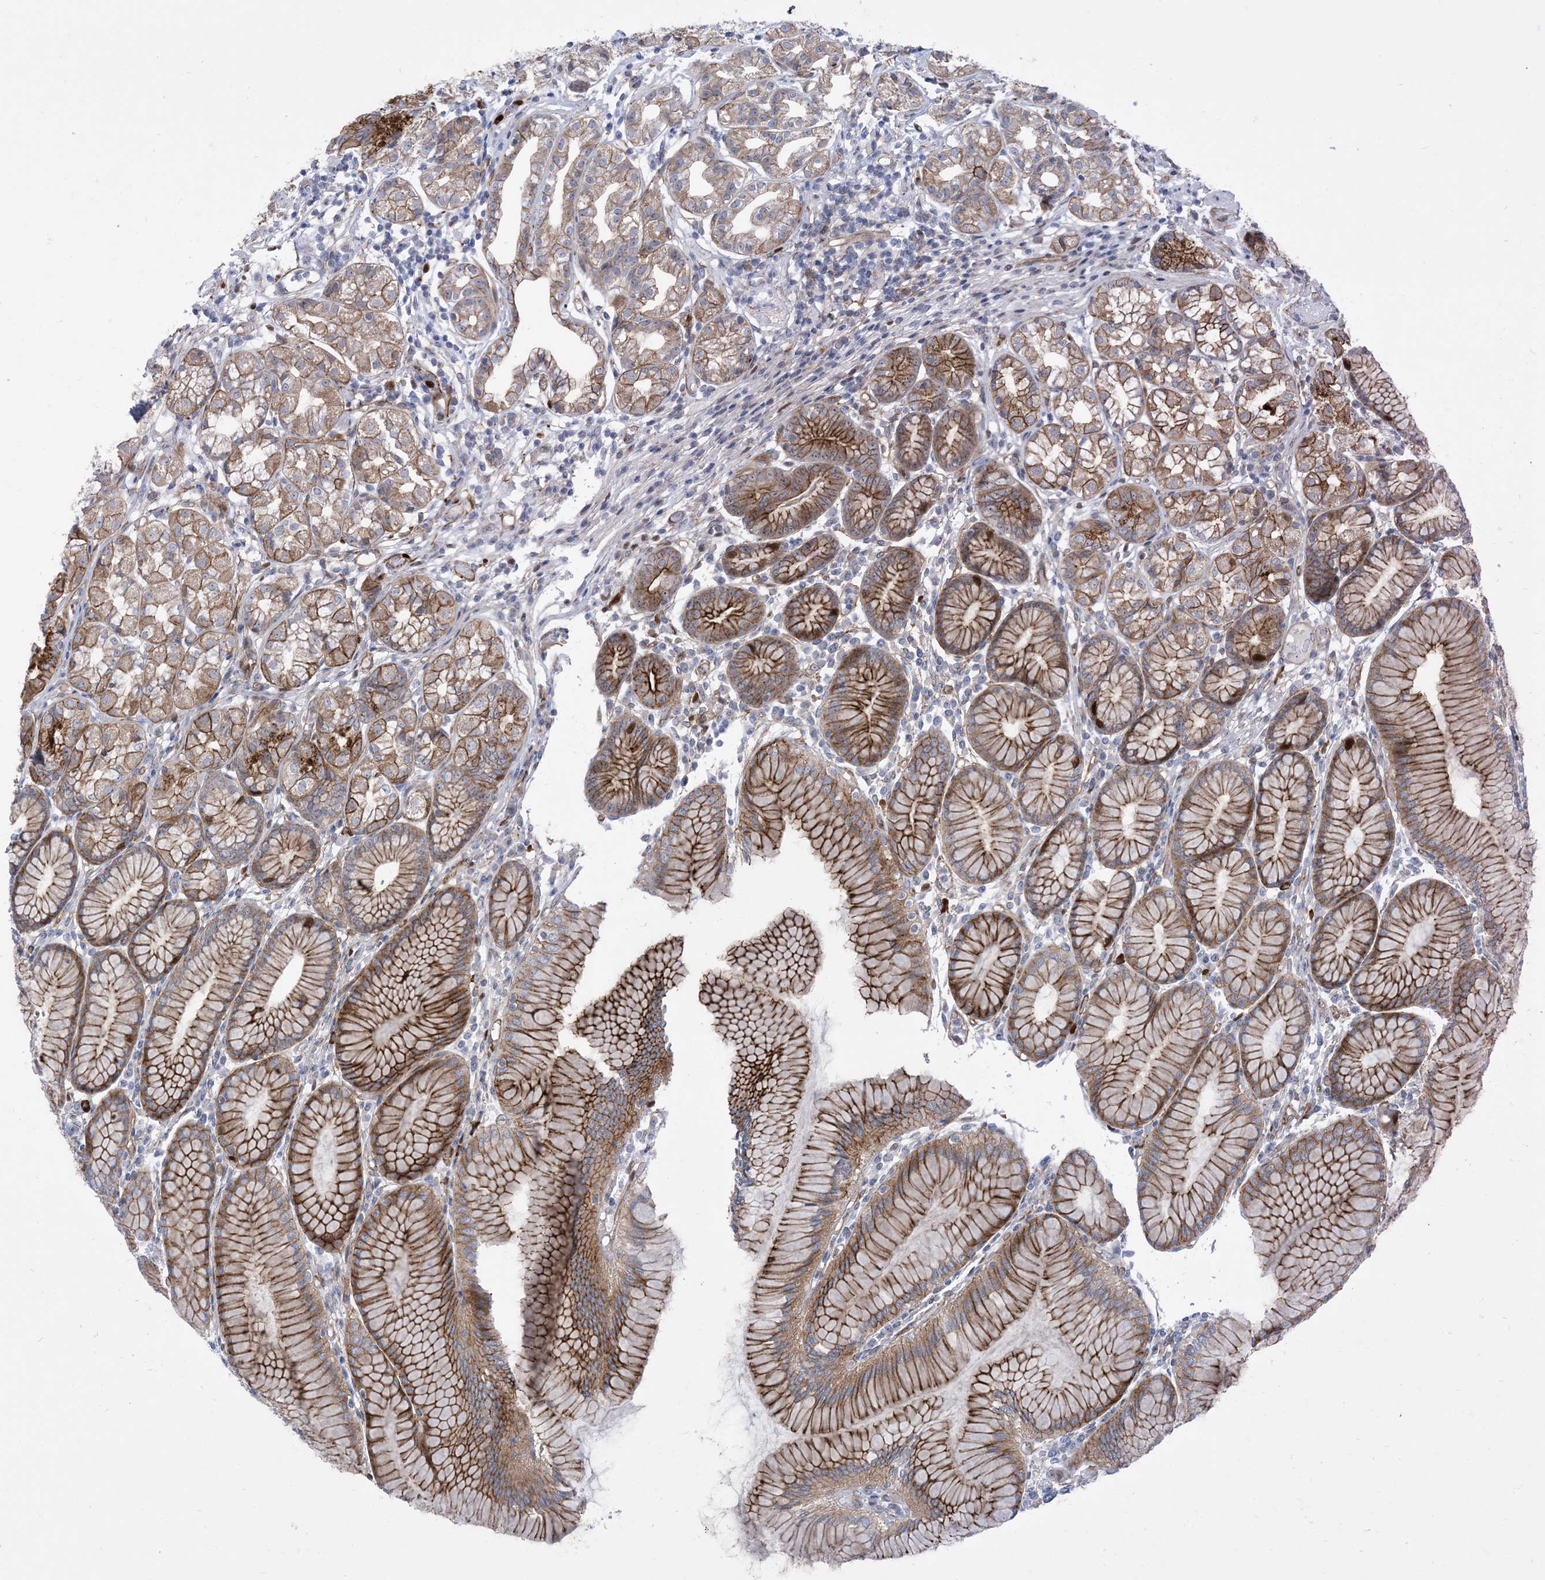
{"staining": {"intensity": "strong", "quantity": "25%-75%", "location": "cytoplasmic/membranous,nuclear"}, "tissue": "stomach", "cell_type": "Glandular cells", "image_type": "normal", "snomed": [{"axis": "morphology", "description": "Normal tissue, NOS"}, {"axis": "topography", "description": "Stomach"}], "caption": "The micrograph demonstrates a brown stain indicating the presence of a protein in the cytoplasmic/membranous,nuclear of glandular cells in stomach. (IHC, brightfield microscopy, high magnification).", "gene": "MARS2", "patient": {"sex": "female", "age": 57}}